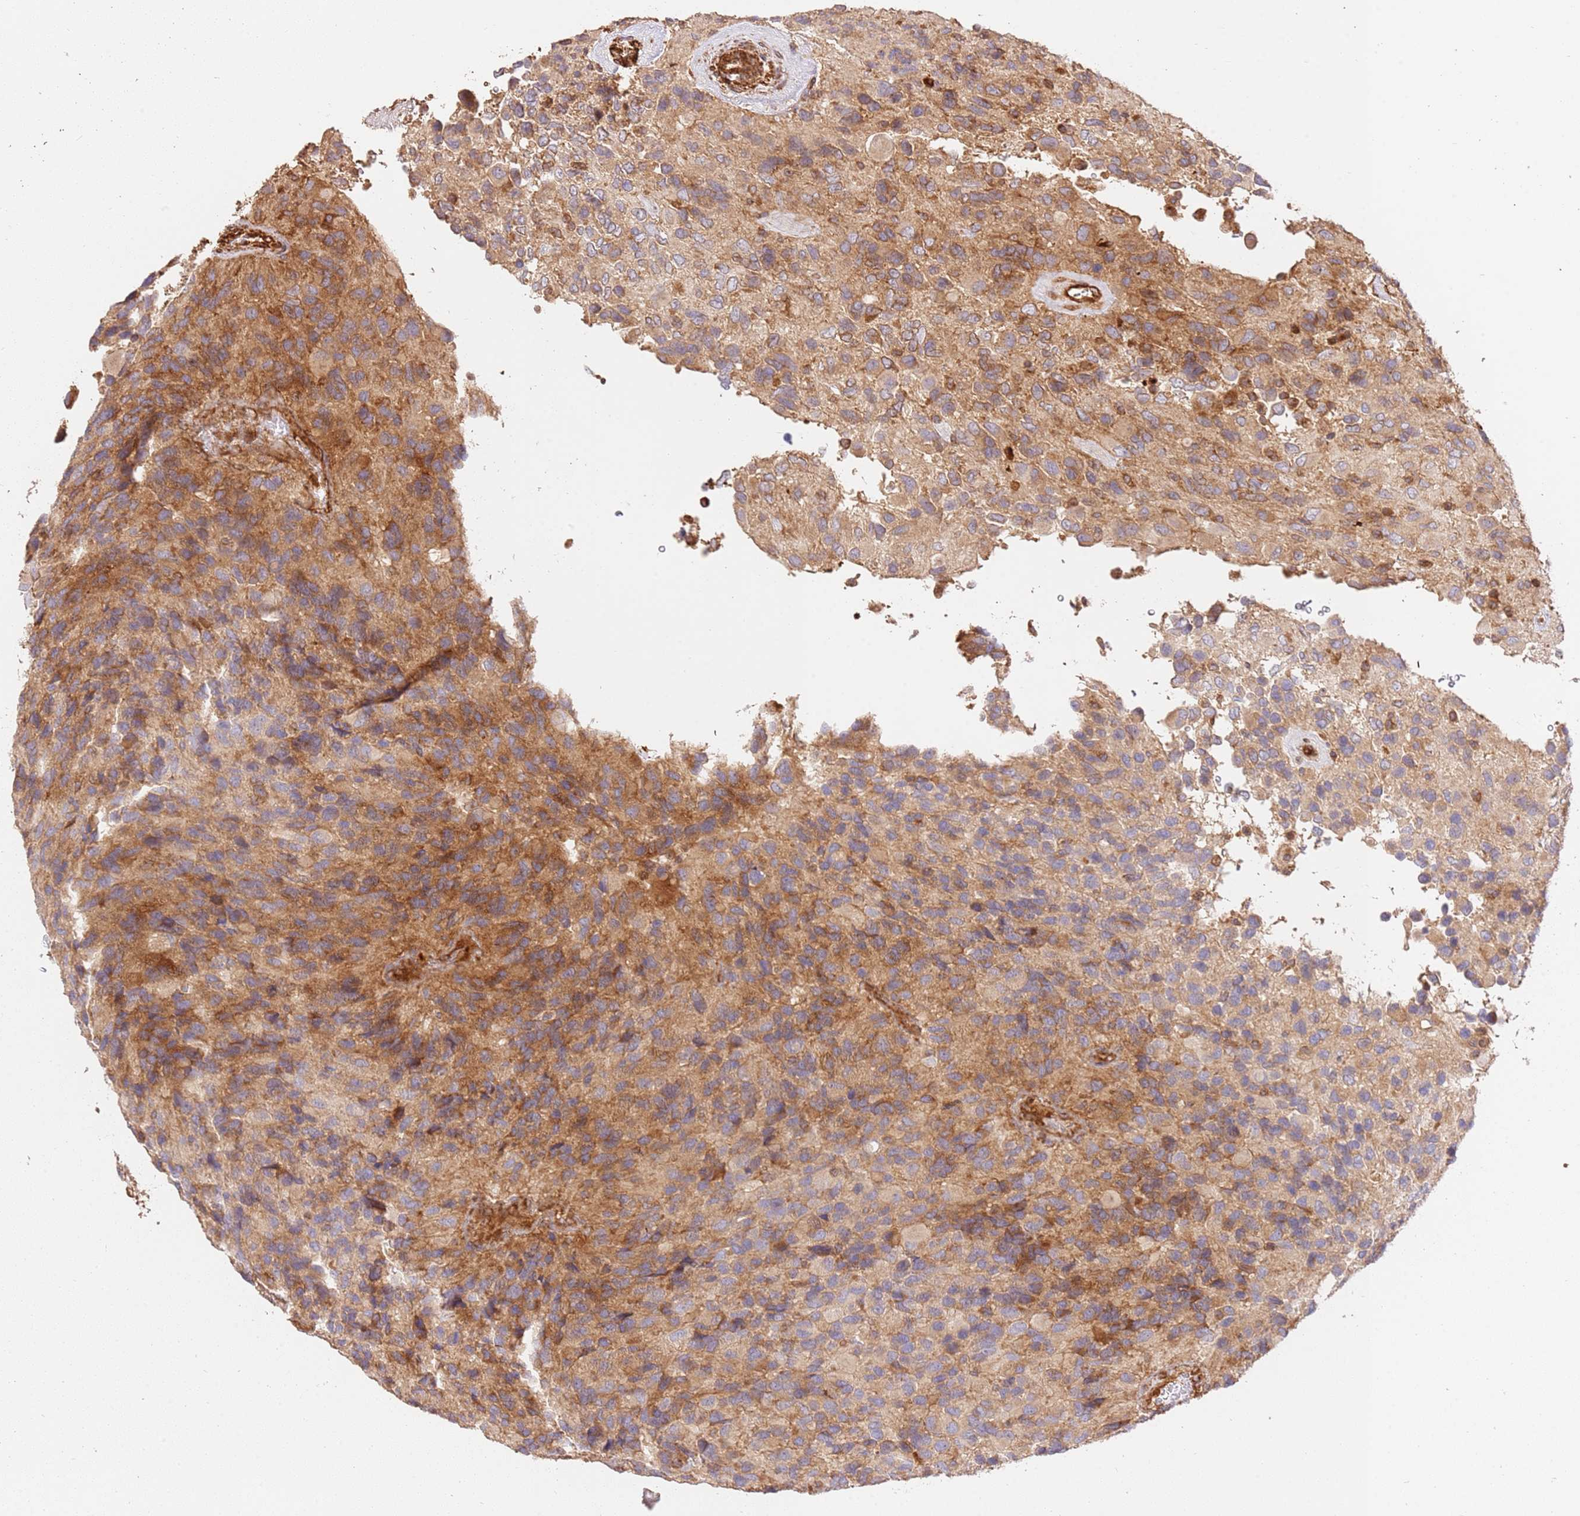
{"staining": {"intensity": "moderate", "quantity": ">75%", "location": "cytoplasmic/membranous"}, "tissue": "glioma", "cell_type": "Tumor cells", "image_type": "cancer", "snomed": [{"axis": "morphology", "description": "Glioma, malignant, High grade"}, {"axis": "topography", "description": "Brain"}], "caption": "Protein staining demonstrates moderate cytoplasmic/membranous positivity in about >75% of tumor cells in malignant glioma (high-grade).", "gene": "ZBTB39", "patient": {"sex": "male", "age": 77}}